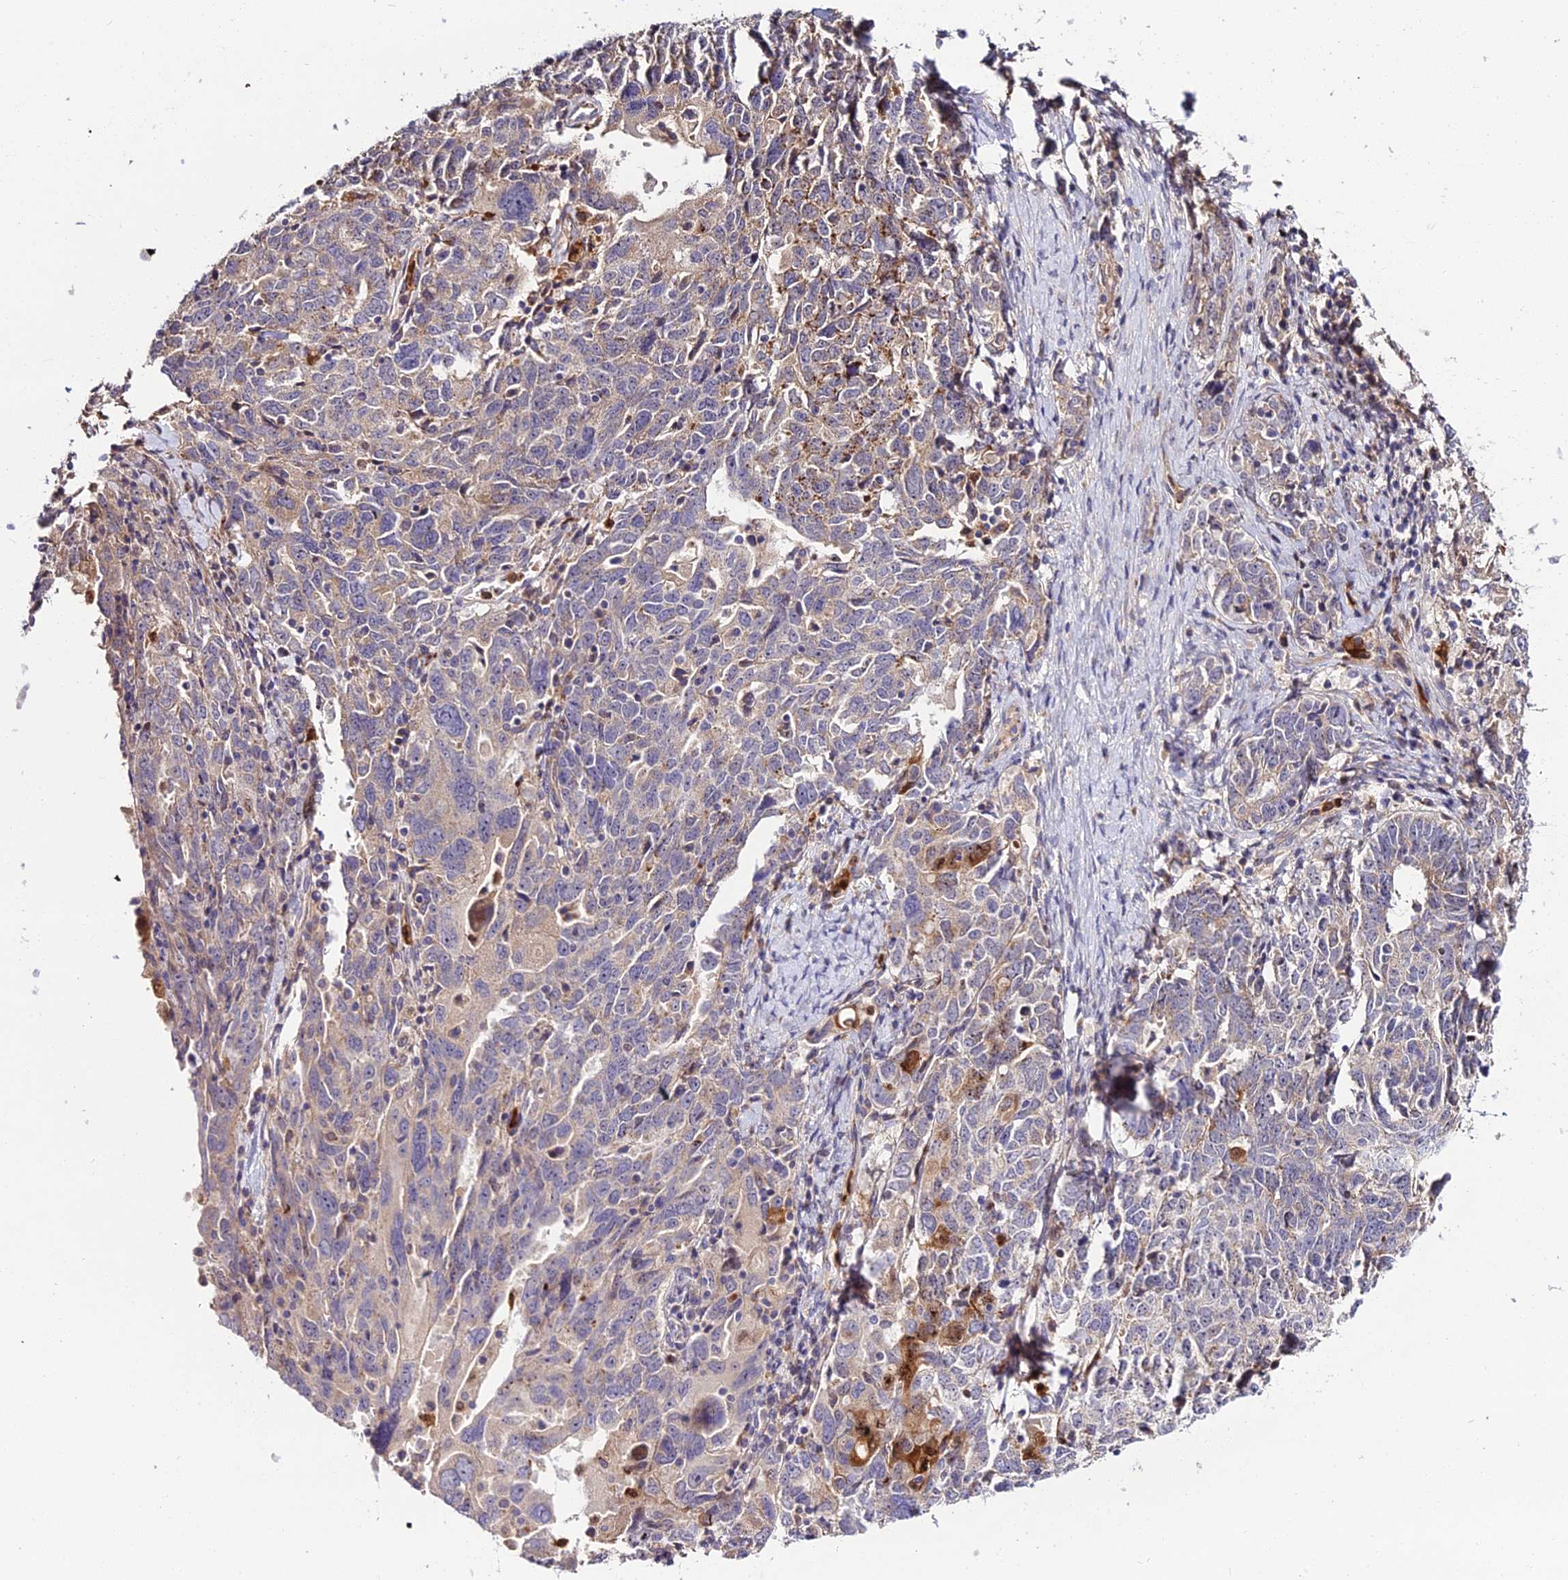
{"staining": {"intensity": "negative", "quantity": "none", "location": "none"}, "tissue": "ovarian cancer", "cell_type": "Tumor cells", "image_type": "cancer", "snomed": [{"axis": "morphology", "description": "Carcinoma, endometroid"}, {"axis": "topography", "description": "Ovary"}], "caption": "Histopathology image shows no protein positivity in tumor cells of ovarian cancer tissue.", "gene": "EID2", "patient": {"sex": "female", "age": 62}}